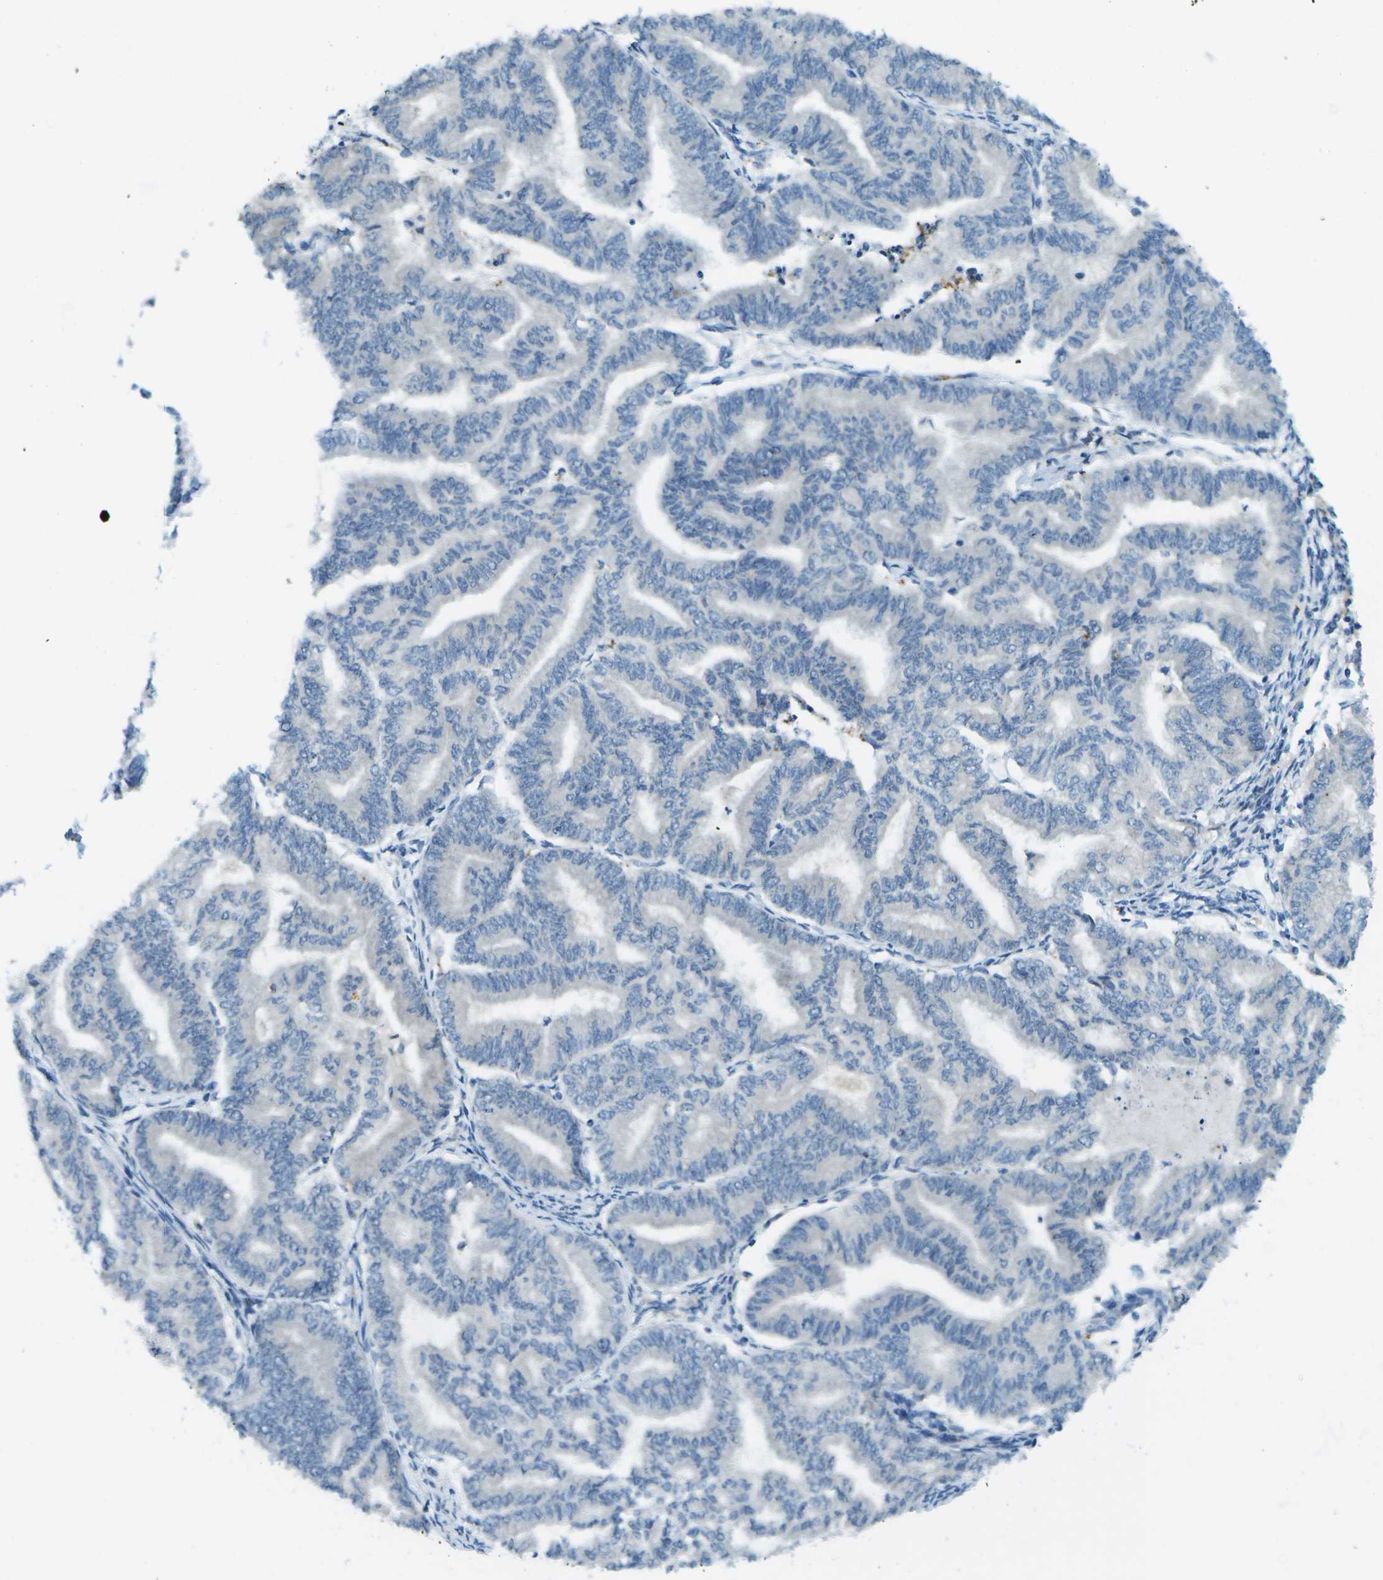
{"staining": {"intensity": "weak", "quantity": "<25%", "location": "cytoplasmic/membranous"}, "tissue": "endometrial cancer", "cell_type": "Tumor cells", "image_type": "cancer", "snomed": [{"axis": "morphology", "description": "Adenocarcinoma, NOS"}, {"axis": "topography", "description": "Endometrium"}], "caption": "Immunohistochemical staining of human adenocarcinoma (endometrial) exhibits no significant positivity in tumor cells.", "gene": "CDH23", "patient": {"sex": "female", "age": 79}}